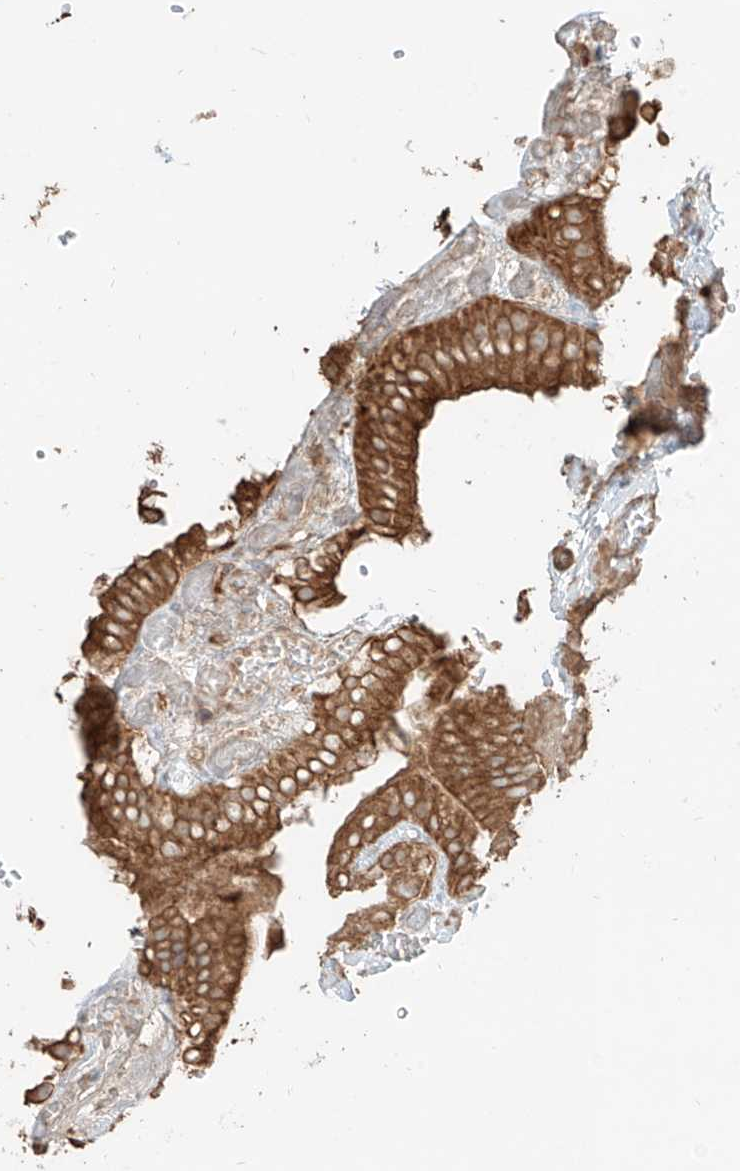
{"staining": {"intensity": "moderate", "quantity": ">75%", "location": "cytoplasmic/membranous"}, "tissue": "gallbladder", "cell_type": "Glandular cells", "image_type": "normal", "snomed": [{"axis": "morphology", "description": "Normal tissue, NOS"}, {"axis": "topography", "description": "Gallbladder"}], "caption": "DAB immunohistochemical staining of normal human gallbladder displays moderate cytoplasmic/membranous protein positivity in about >75% of glandular cells.", "gene": "CCDC115", "patient": {"sex": "female", "age": 64}}